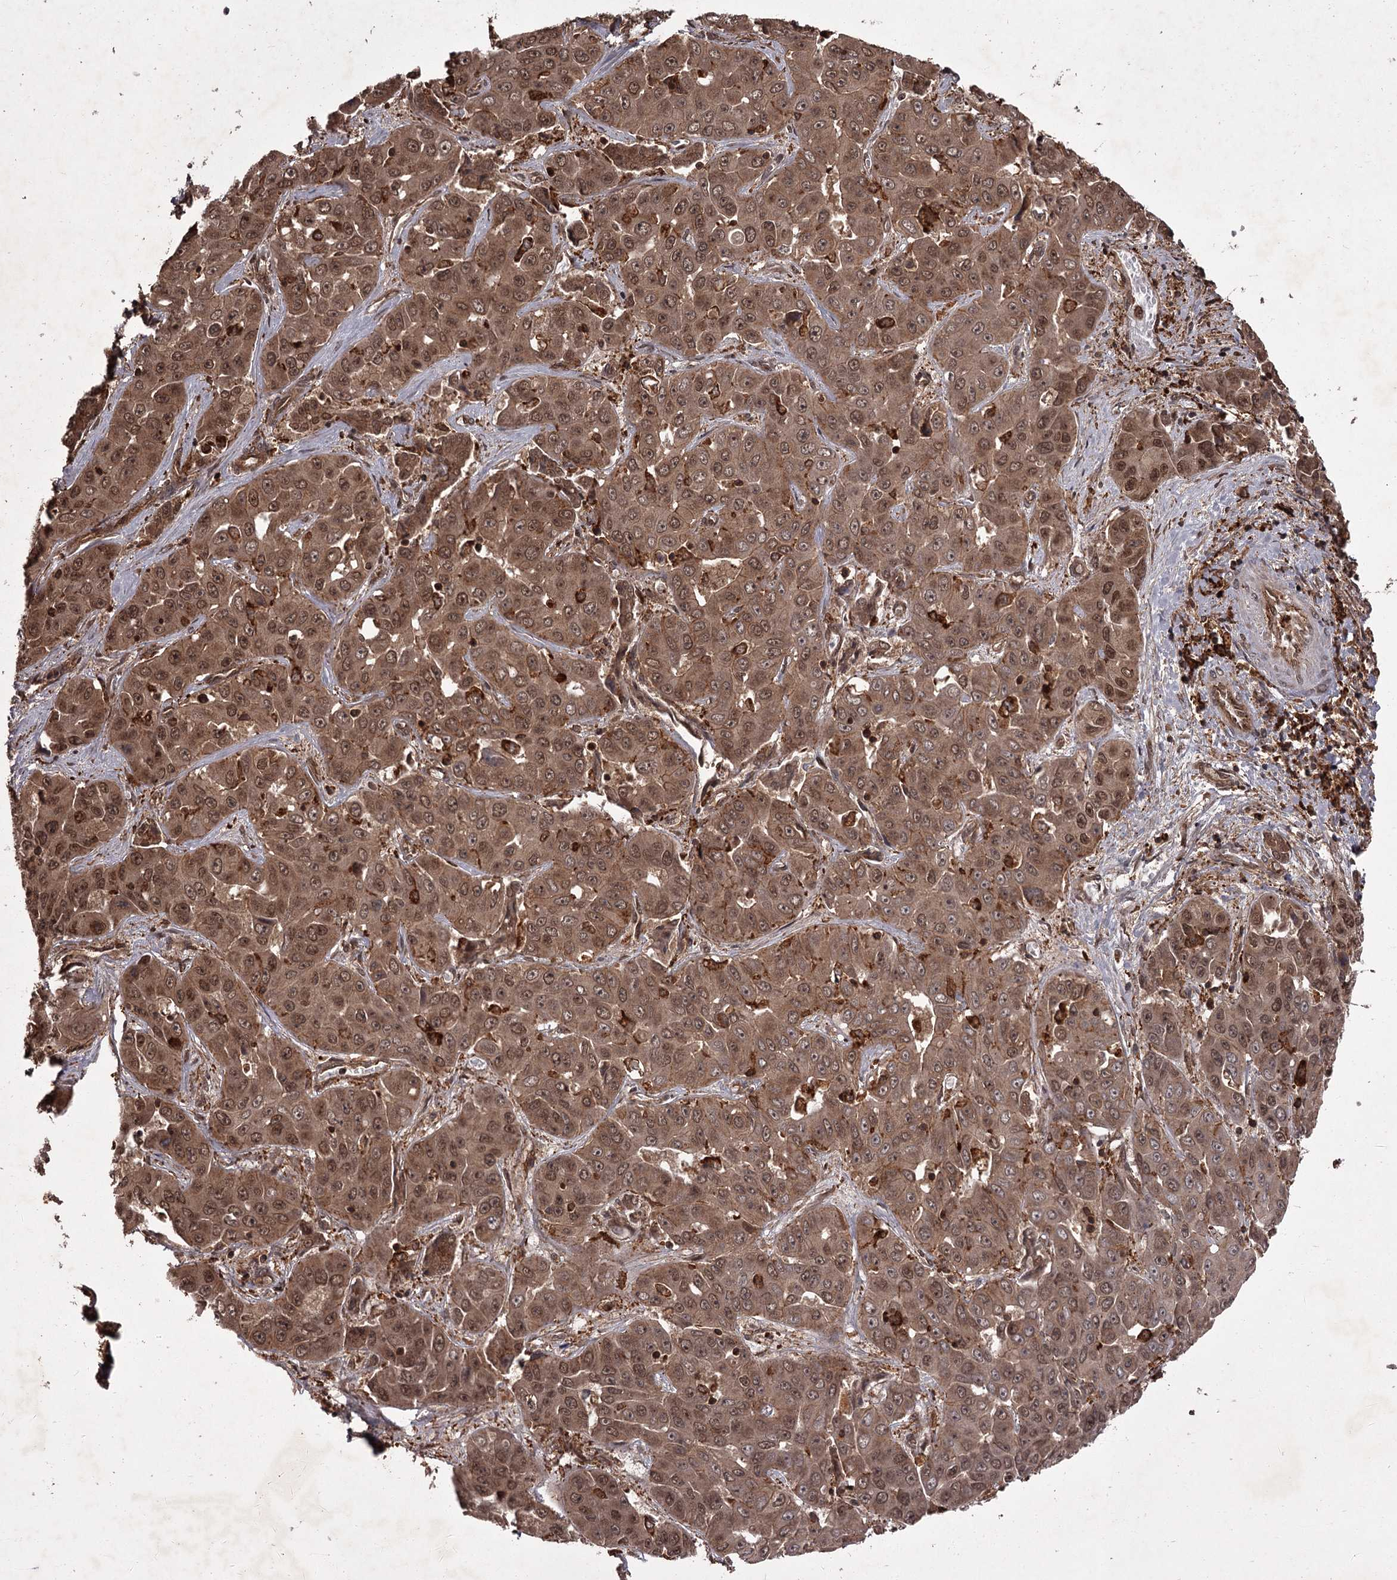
{"staining": {"intensity": "moderate", "quantity": ">75%", "location": "cytoplasmic/membranous,nuclear"}, "tissue": "liver cancer", "cell_type": "Tumor cells", "image_type": "cancer", "snomed": [{"axis": "morphology", "description": "Cholangiocarcinoma"}, {"axis": "topography", "description": "Liver"}], "caption": "Human cholangiocarcinoma (liver) stained with a brown dye shows moderate cytoplasmic/membranous and nuclear positive staining in about >75% of tumor cells.", "gene": "TBC1D23", "patient": {"sex": "female", "age": 52}}